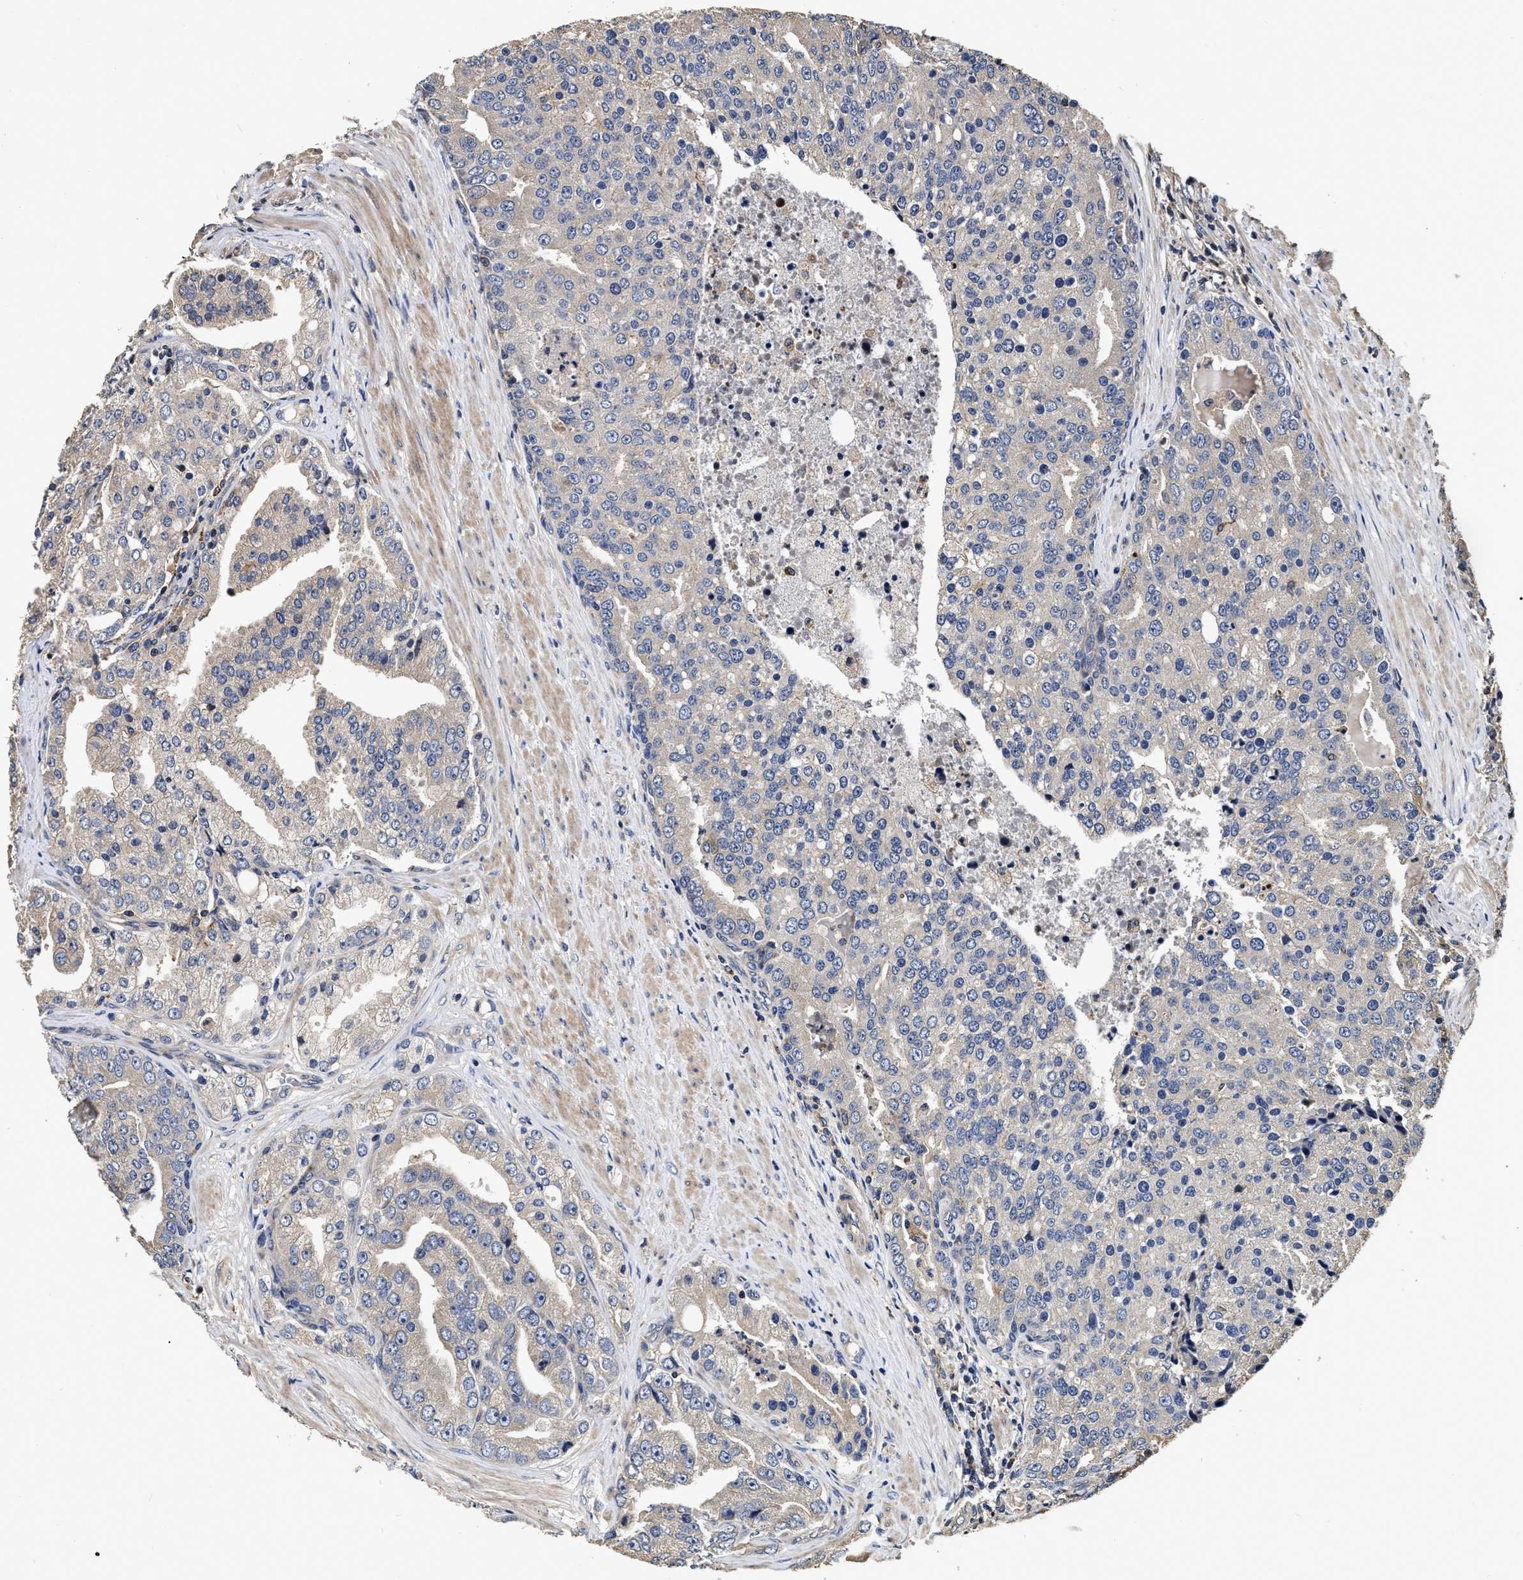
{"staining": {"intensity": "weak", "quantity": "<25%", "location": "cytoplasmic/membranous"}, "tissue": "prostate cancer", "cell_type": "Tumor cells", "image_type": "cancer", "snomed": [{"axis": "morphology", "description": "Adenocarcinoma, High grade"}, {"axis": "topography", "description": "Prostate"}], "caption": "The micrograph reveals no staining of tumor cells in prostate adenocarcinoma (high-grade).", "gene": "ABCG8", "patient": {"sex": "male", "age": 50}}